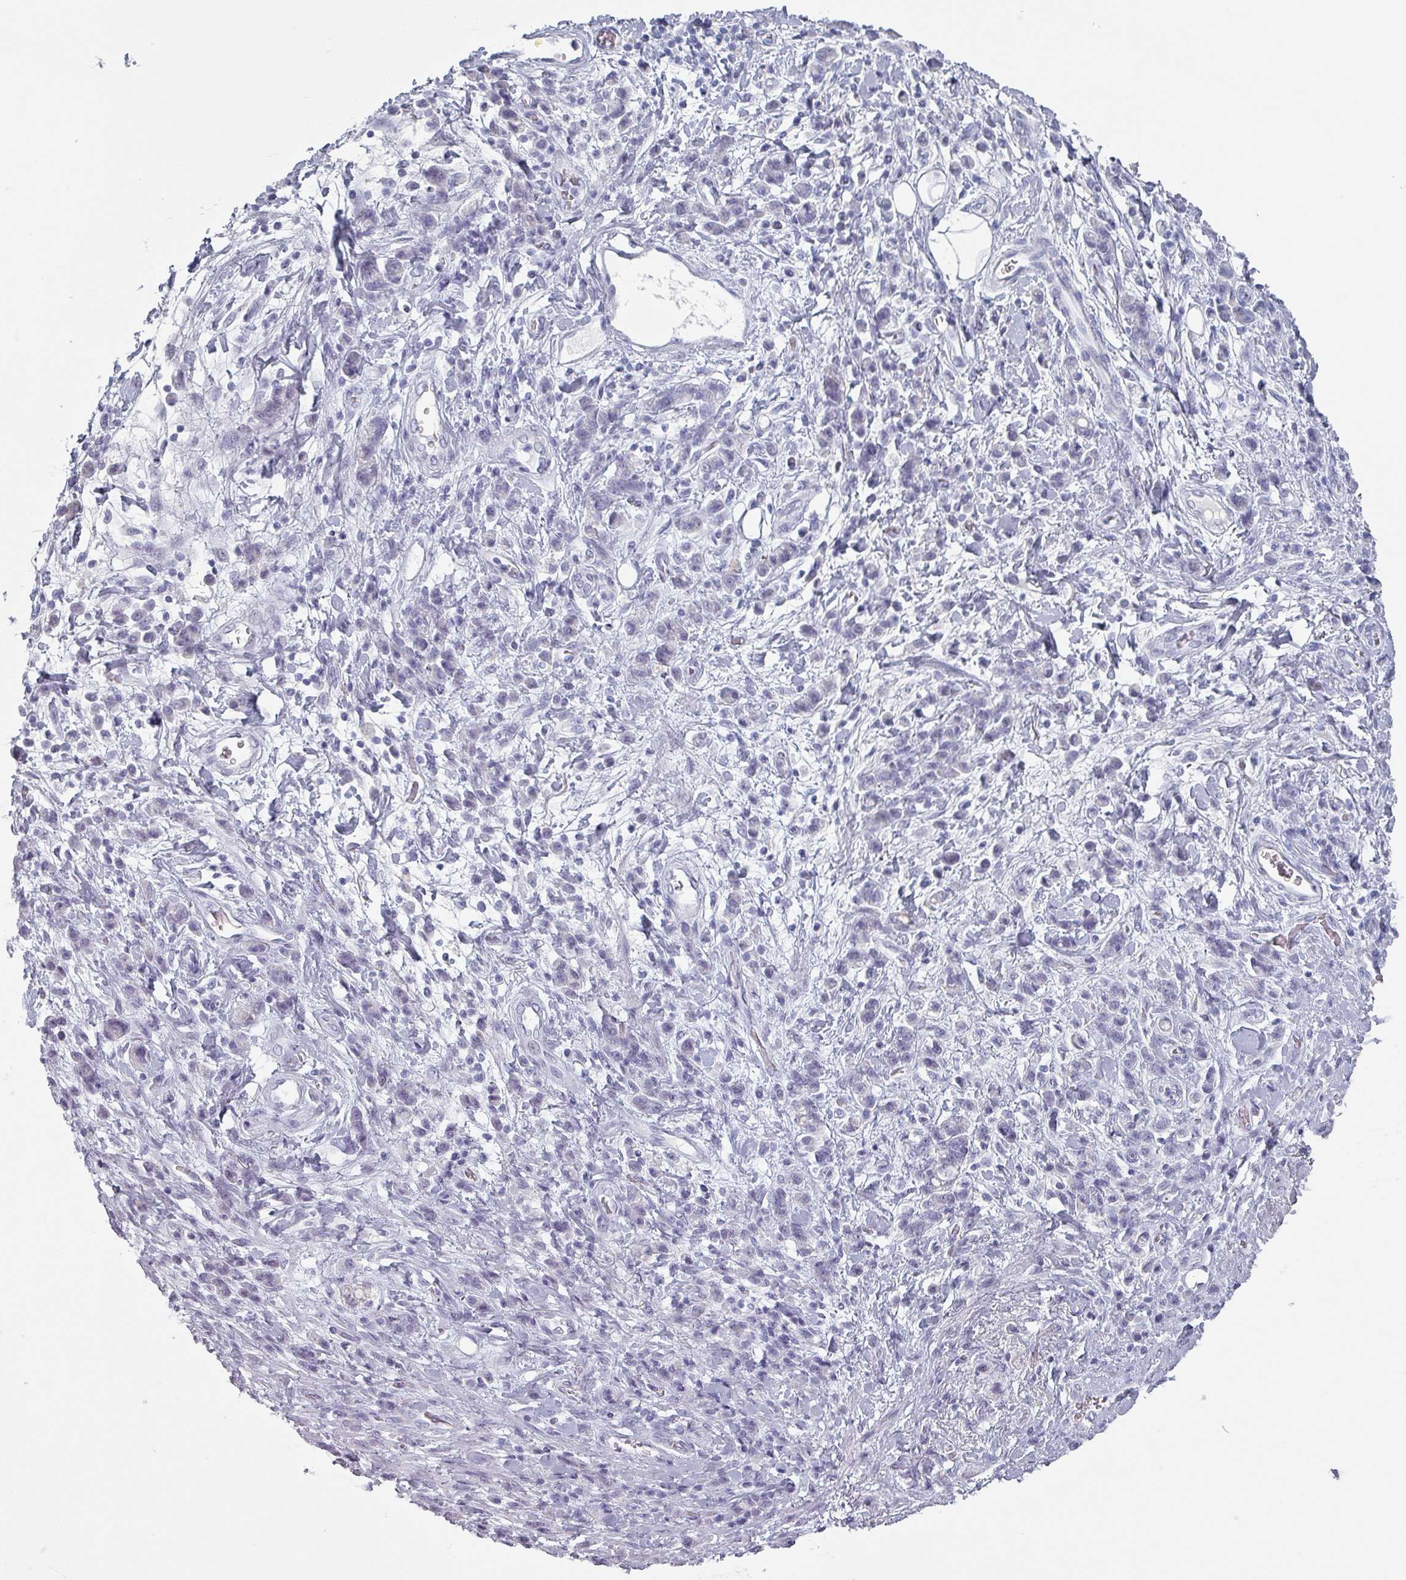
{"staining": {"intensity": "negative", "quantity": "none", "location": "none"}, "tissue": "stomach cancer", "cell_type": "Tumor cells", "image_type": "cancer", "snomed": [{"axis": "morphology", "description": "Adenocarcinoma, NOS"}, {"axis": "topography", "description": "Stomach"}], "caption": "An immunohistochemistry (IHC) photomicrograph of adenocarcinoma (stomach) is shown. There is no staining in tumor cells of adenocarcinoma (stomach).", "gene": "SLC35G2", "patient": {"sex": "male", "age": 77}}